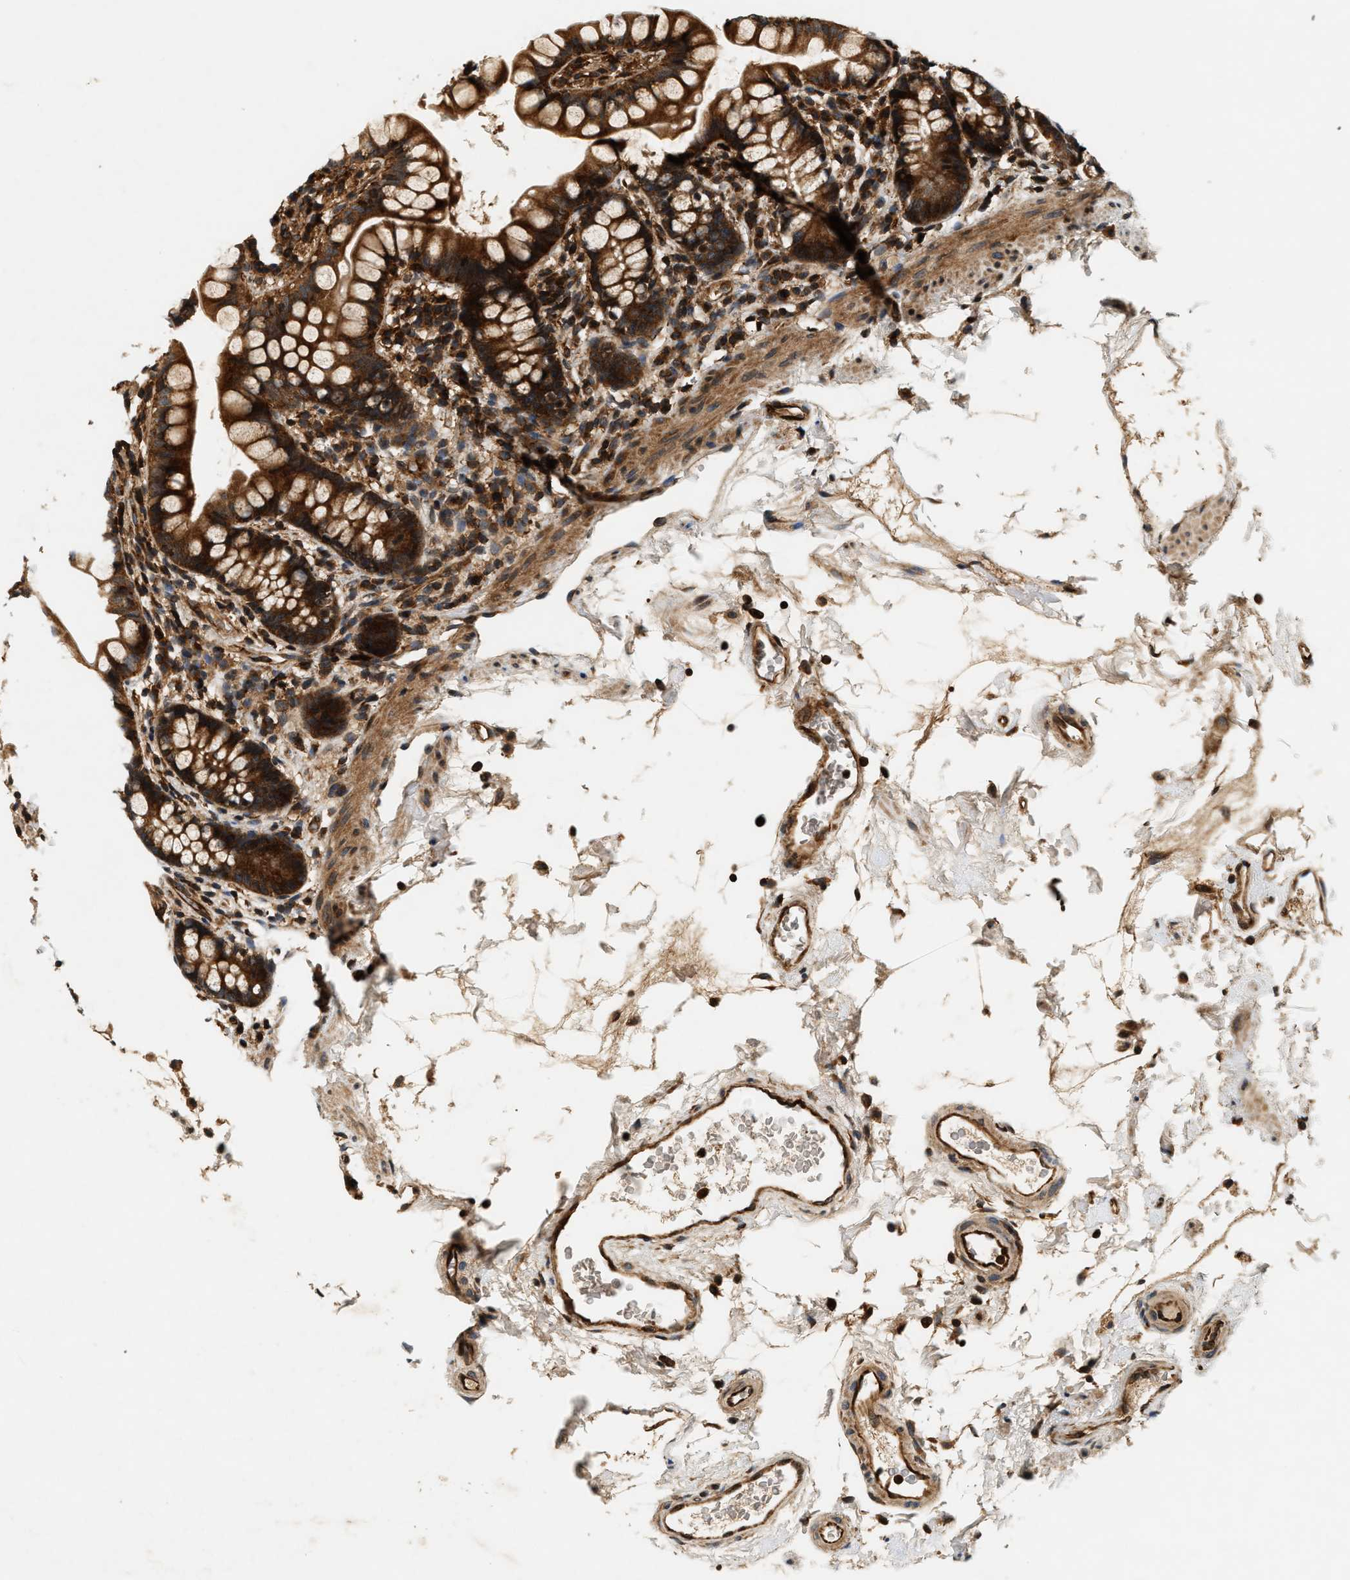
{"staining": {"intensity": "strong", "quantity": ">75%", "location": "cytoplasmic/membranous"}, "tissue": "small intestine", "cell_type": "Glandular cells", "image_type": "normal", "snomed": [{"axis": "morphology", "description": "Normal tissue, NOS"}, {"axis": "topography", "description": "Small intestine"}], "caption": "Immunohistochemistry (IHC) micrograph of benign human small intestine stained for a protein (brown), which reveals high levels of strong cytoplasmic/membranous expression in about >75% of glandular cells.", "gene": "SAMD9", "patient": {"sex": "female", "age": 84}}